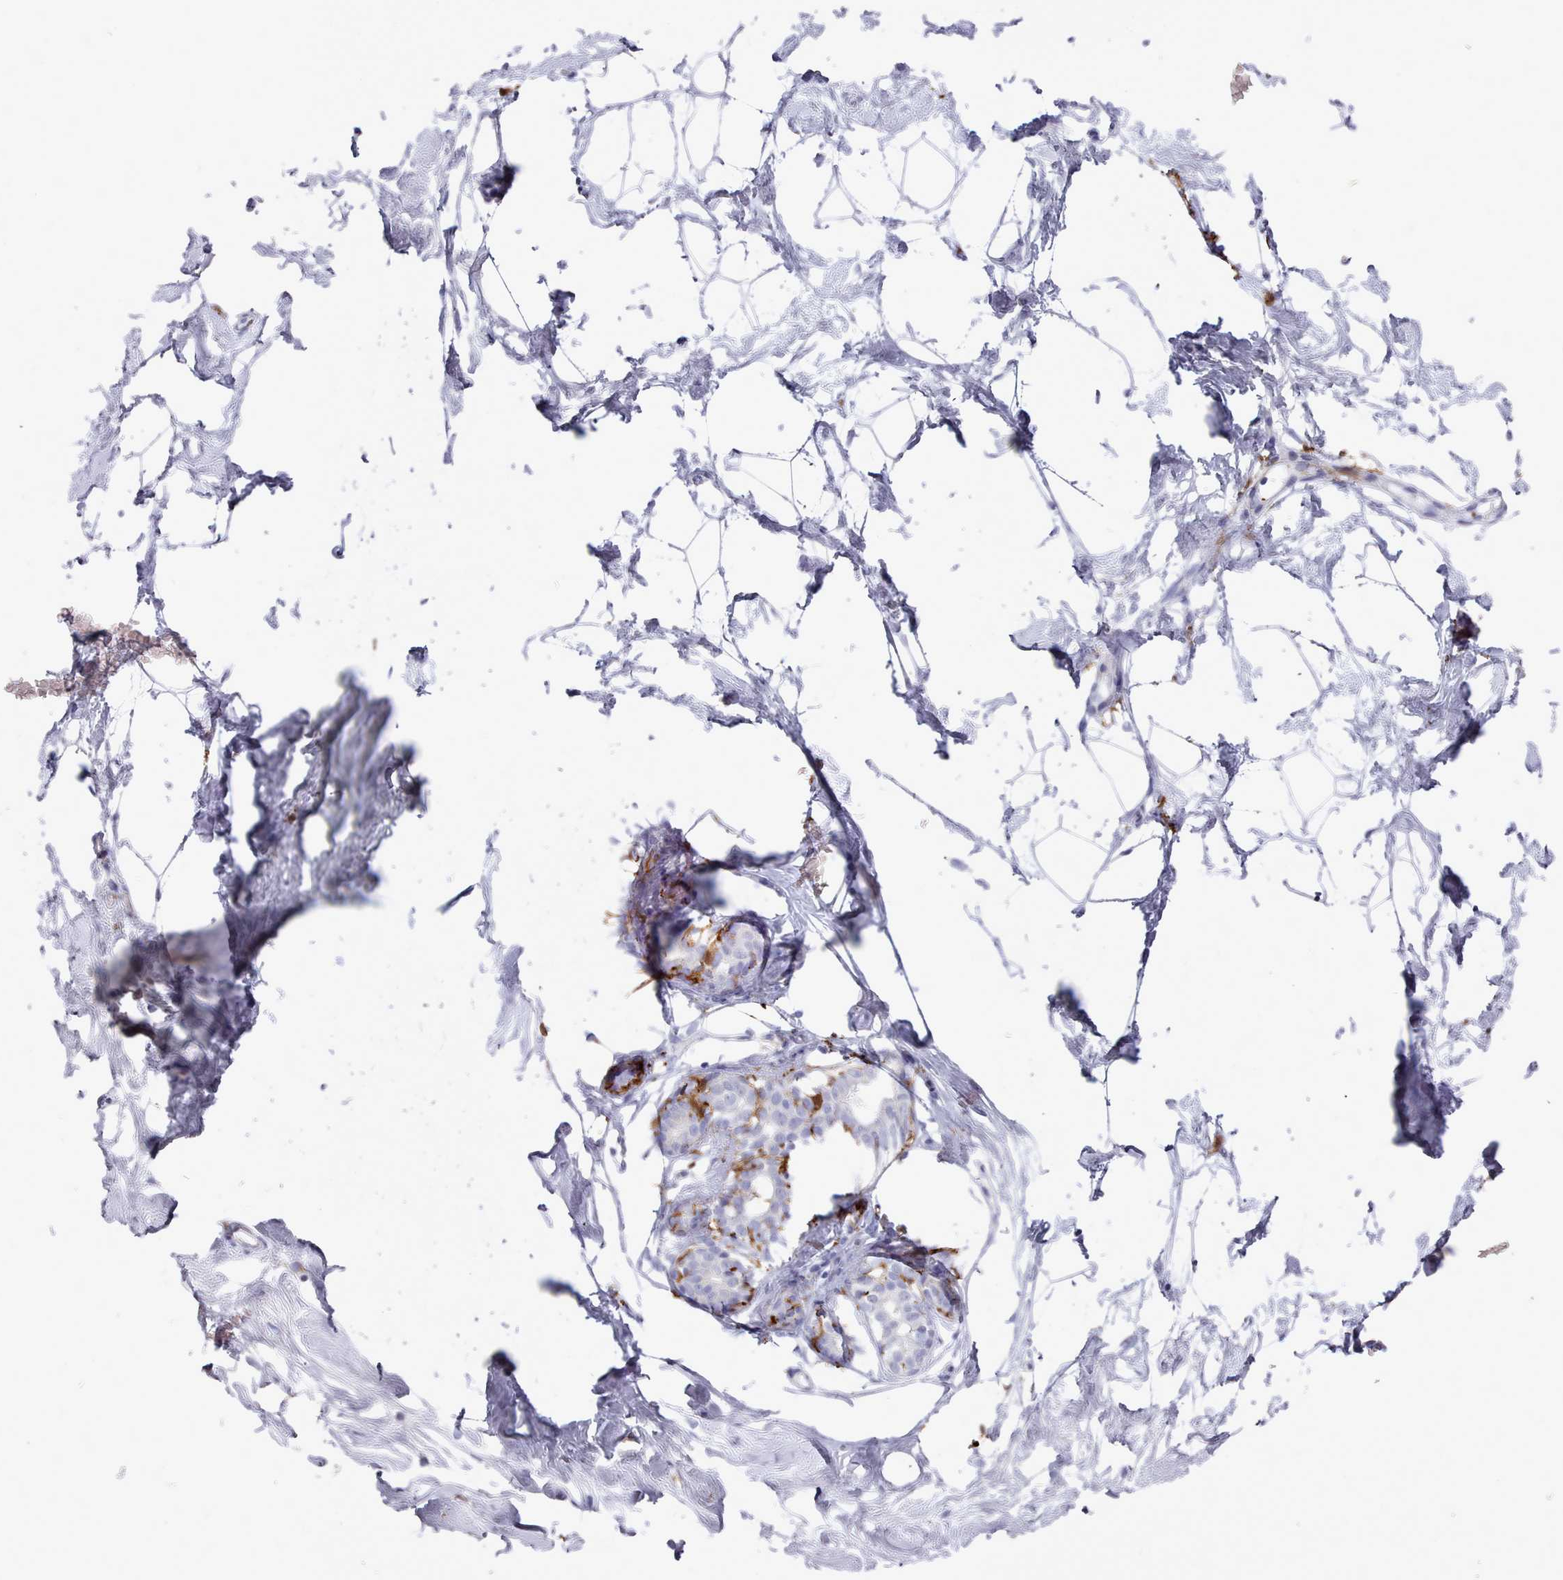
{"staining": {"intensity": "negative", "quantity": "none", "location": "none"}, "tissue": "breast", "cell_type": "Adipocytes", "image_type": "normal", "snomed": [{"axis": "morphology", "description": "Normal tissue, NOS"}, {"axis": "morphology", "description": "Adenoma, NOS"}, {"axis": "topography", "description": "Breast"}], "caption": "This is an immunohistochemistry (IHC) micrograph of unremarkable breast. There is no expression in adipocytes.", "gene": "AIF1", "patient": {"sex": "female", "age": 23}}